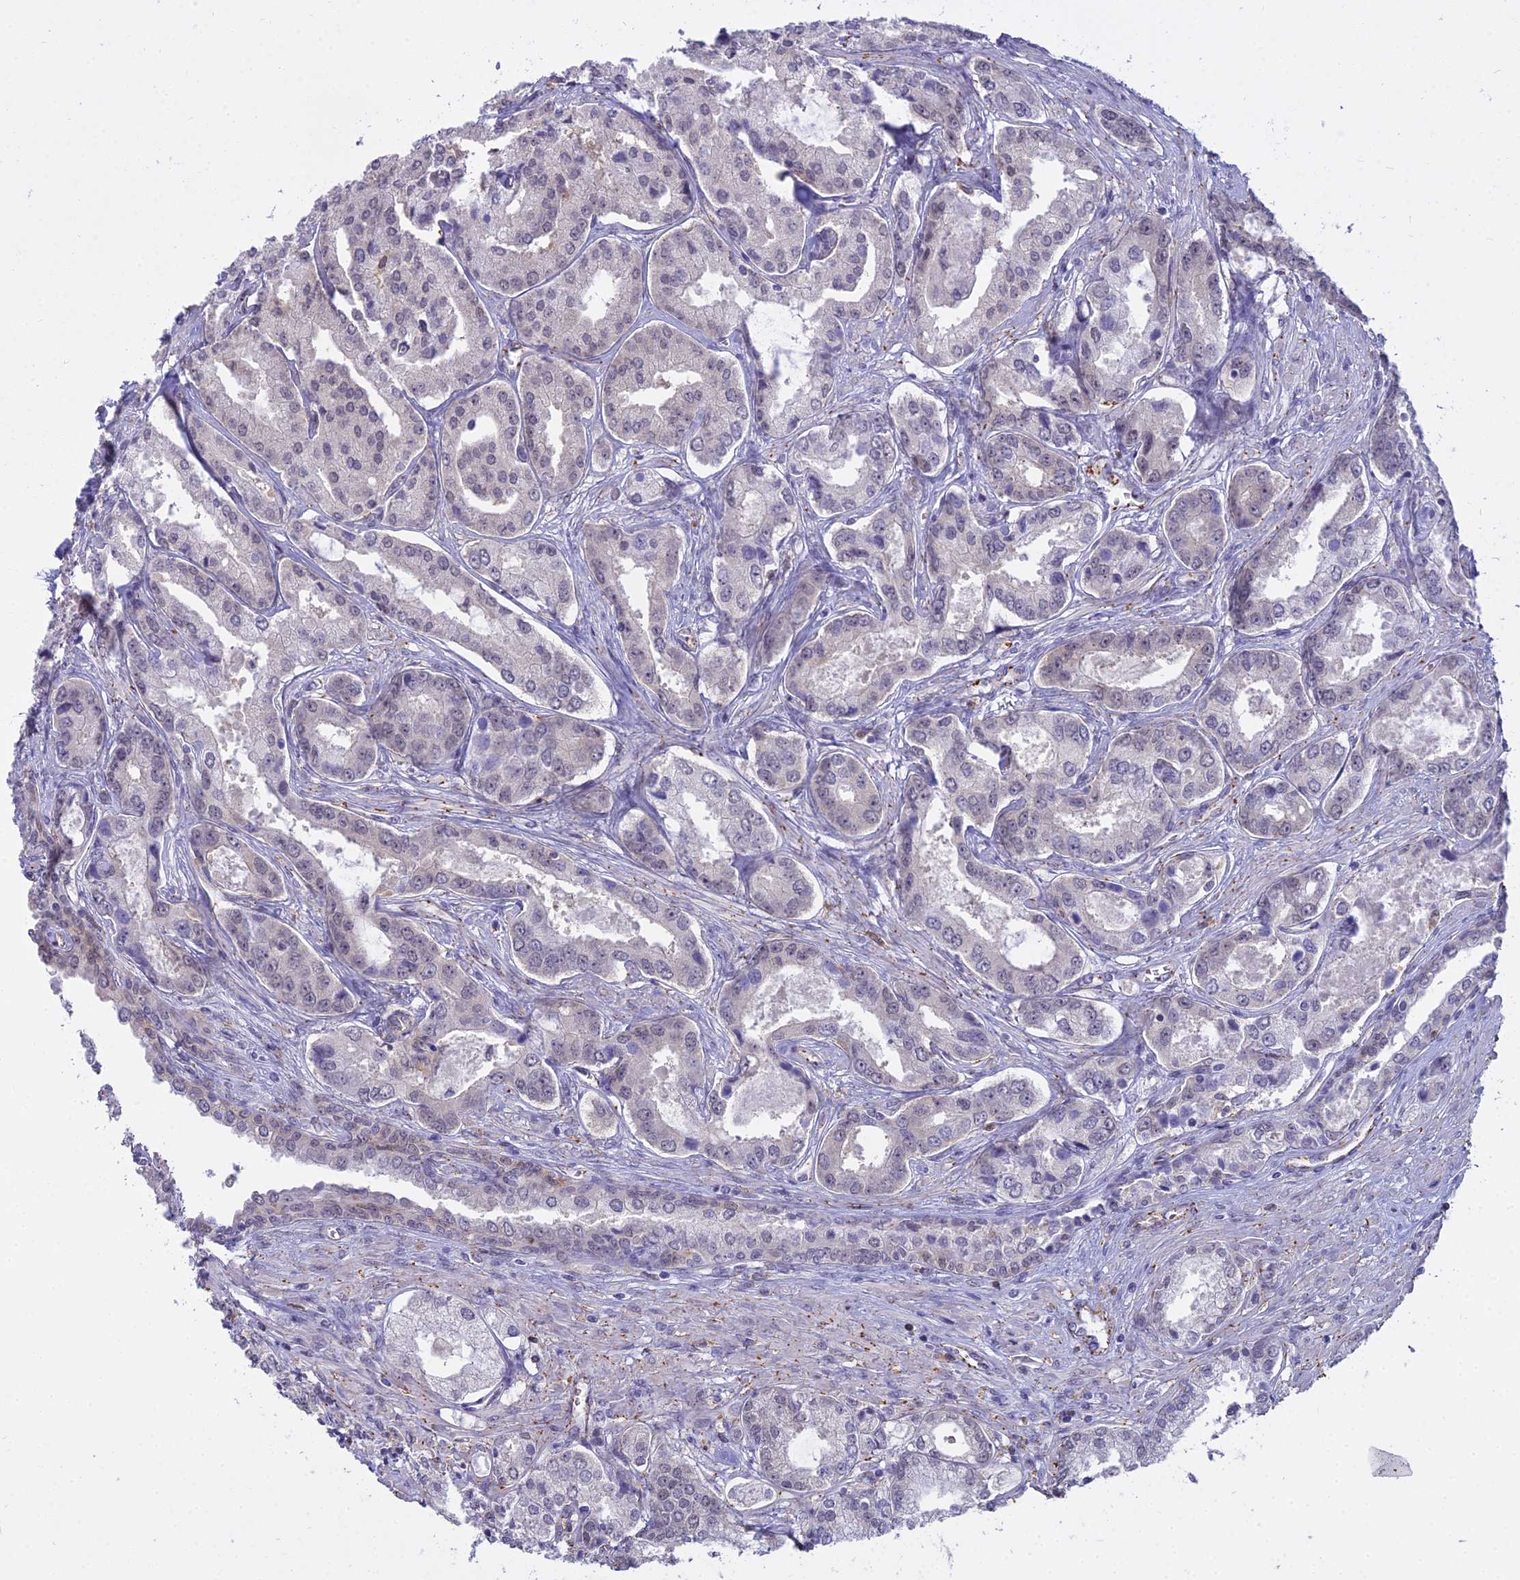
{"staining": {"intensity": "weak", "quantity": "<25%", "location": "nuclear"}, "tissue": "prostate cancer", "cell_type": "Tumor cells", "image_type": "cancer", "snomed": [{"axis": "morphology", "description": "Adenocarcinoma, Low grade"}, {"axis": "topography", "description": "Prostate"}], "caption": "Protein analysis of adenocarcinoma (low-grade) (prostate) demonstrates no significant staining in tumor cells.", "gene": "BLNK", "patient": {"sex": "male", "age": 68}}